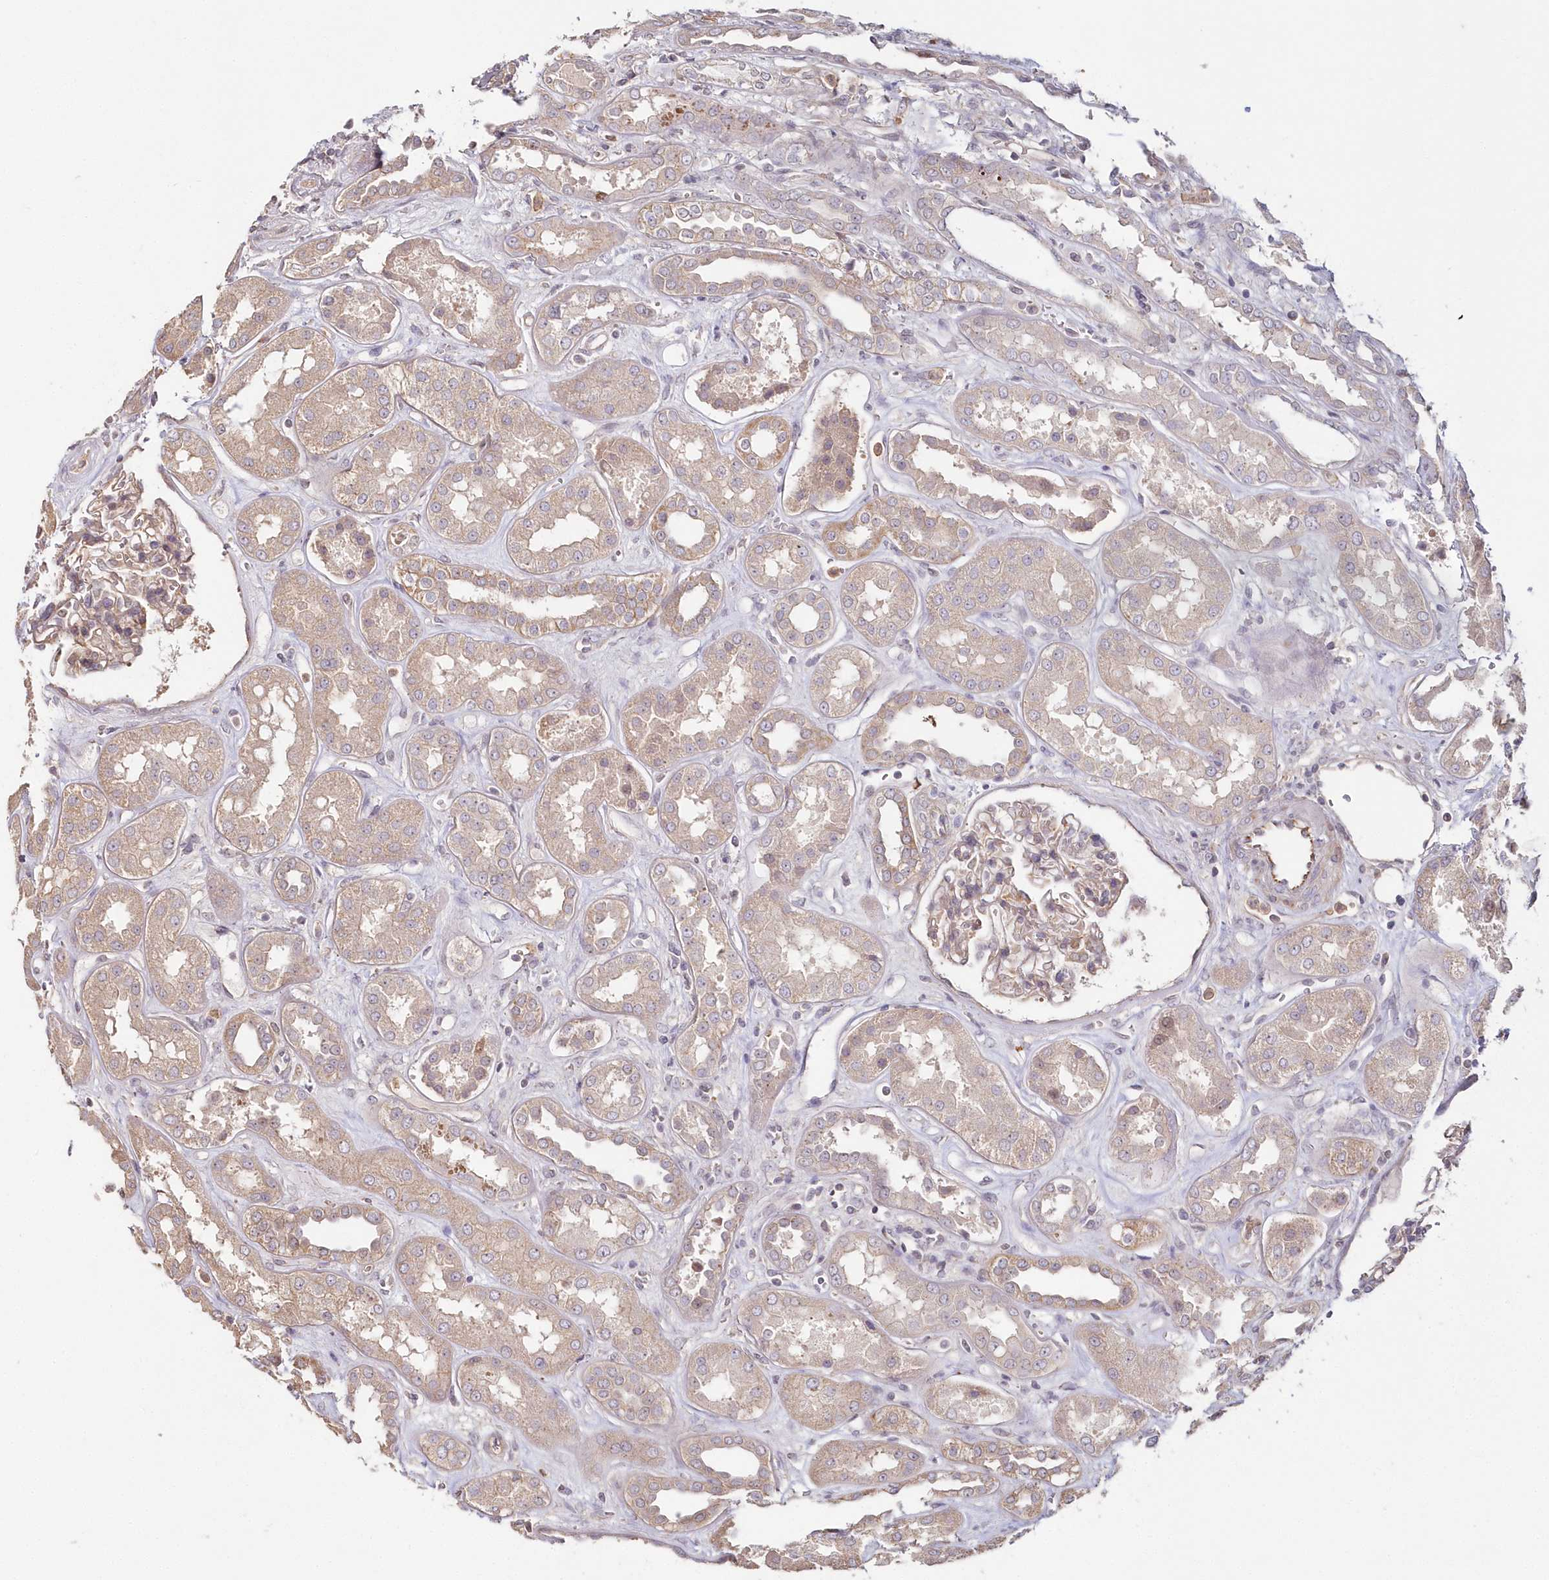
{"staining": {"intensity": "moderate", "quantity": "25%-75%", "location": "cytoplasmic/membranous"}, "tissue": "kidney", "cell_type": "Cells in glomeruli", "image_type": "normal", "snomed": [{"axis": "morphology", "description": "Normal tissue, NOS"}, {"axis": "topography", "description": "Kidney"}], "caption": "Kidney stained for a protein demonstrates moderate cytoplasmic/membranous positivity in cells in glomeruli. (DAB IHC, brown staining for protein, blue staining for nuclei).", "gene": "HYCC2", "patient": {"sex": "male", "age": 59}}